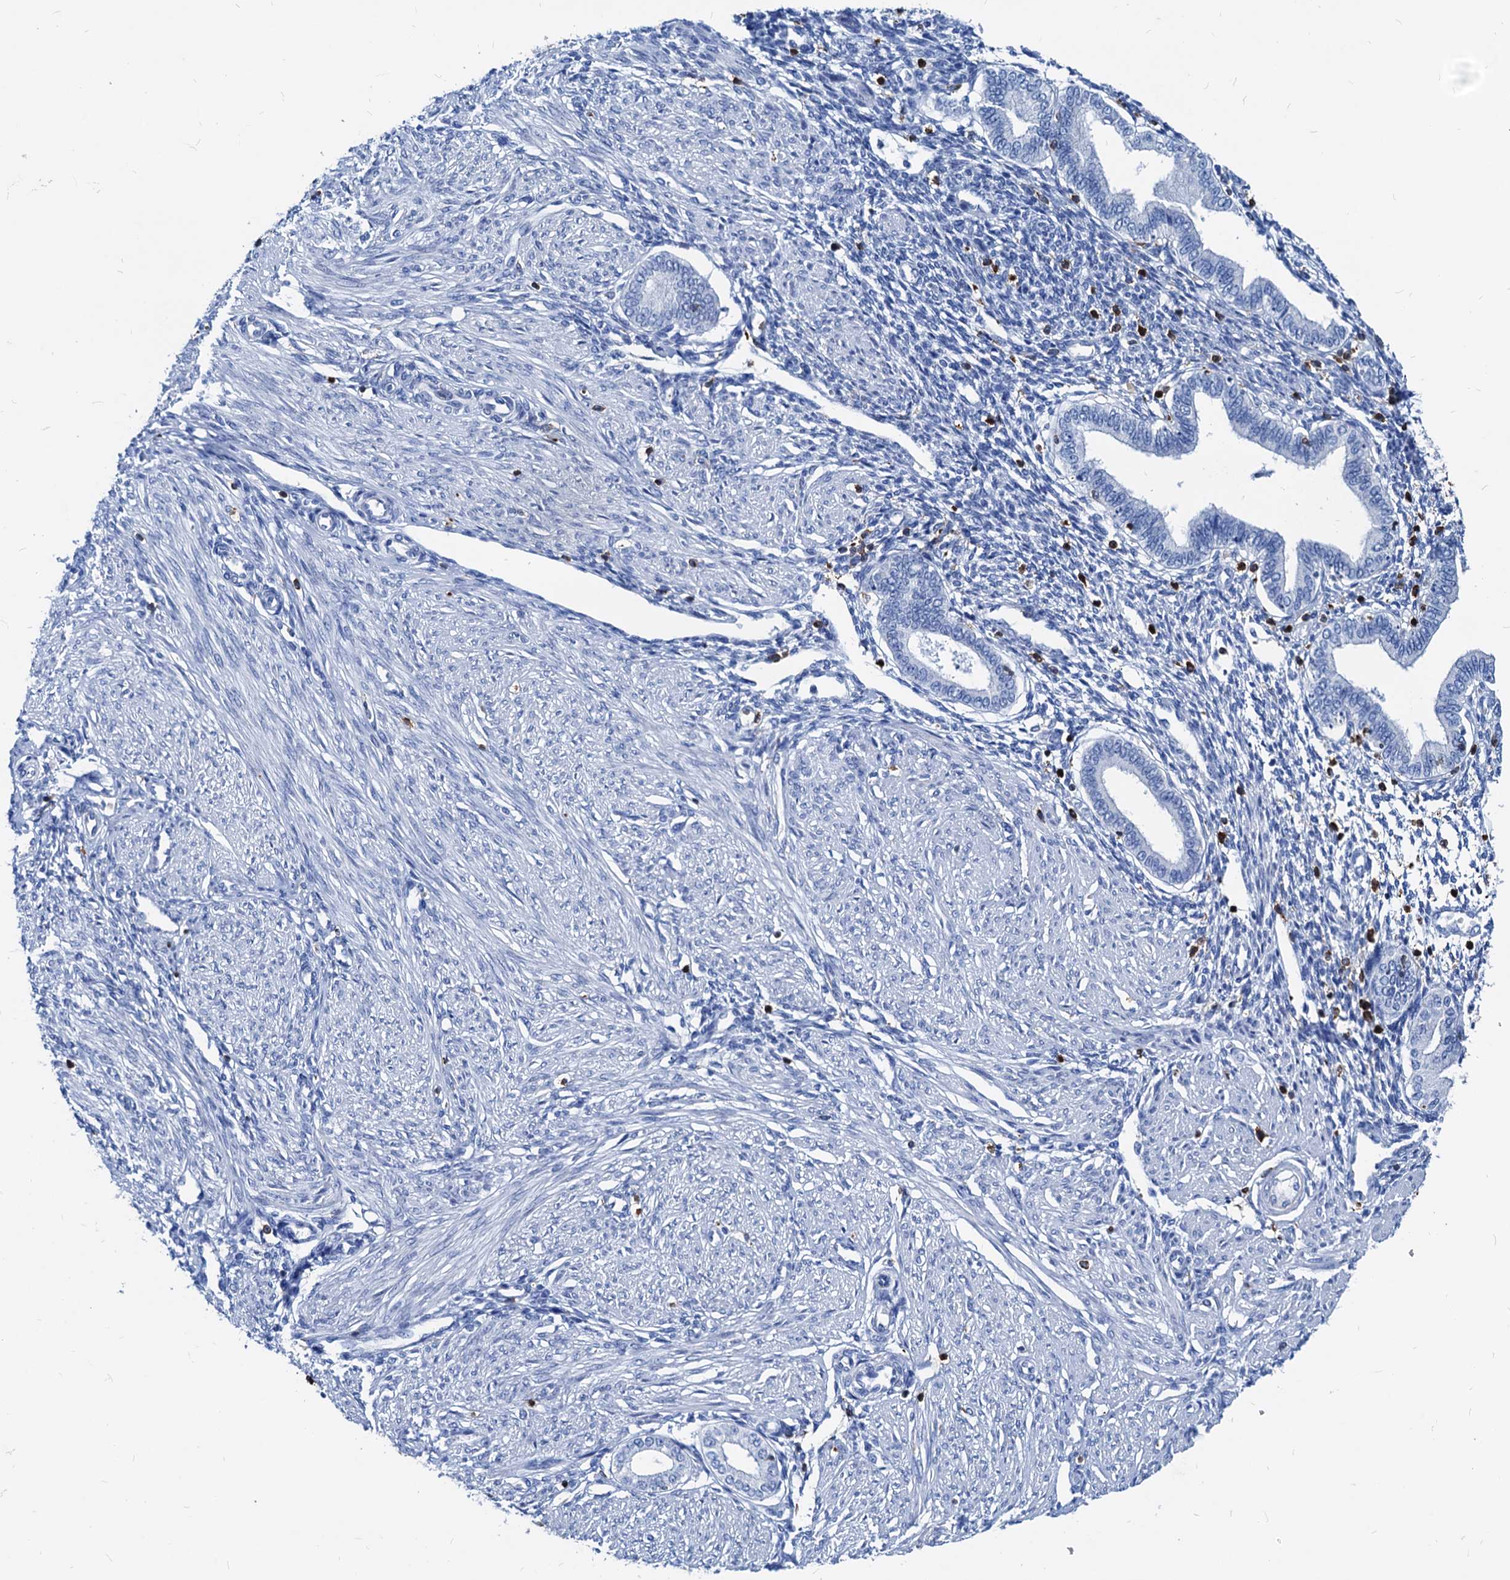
{"staining": {"intensity": "negative", "quantity": "none", "location": "none"}, "tissue": "endometrium", "cell_type": "Cells in endometrial stroma", "image_type": "normal", "snomed": [{"axis": "morphology", "description": "Normal tissue, NOS"}, {"axis": "topography", "description": "Endometrium"}], "caption": "Endometrium stained for a protein using immunohistochemistry (IHC) demonstrates no staining cells in endometrial stroma.", "gene": "LCP2", "patient": {"sex": "female", "age": 53}}